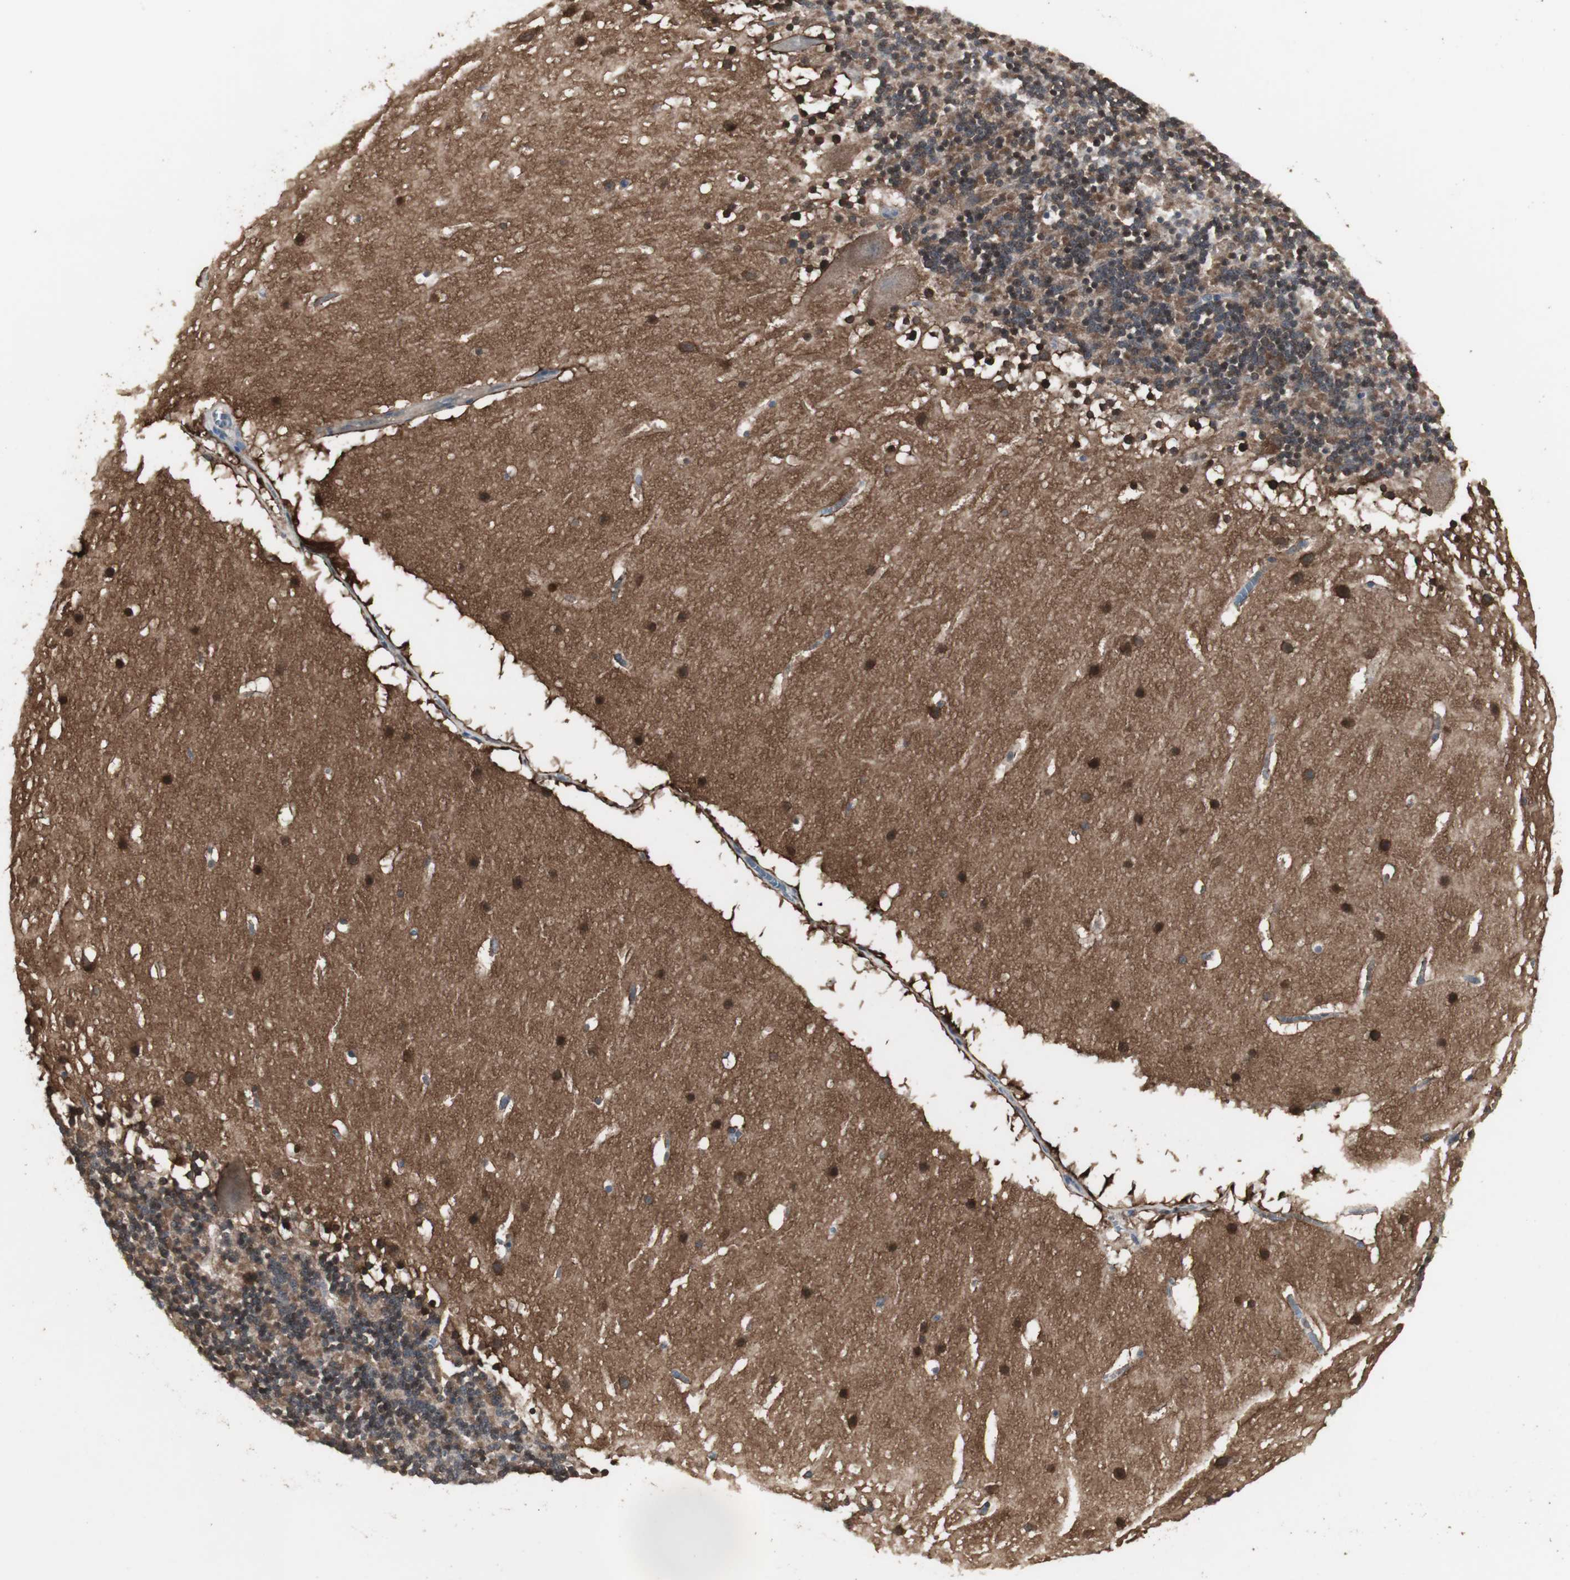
{"staining": {"intensity": "moderate", "quantity": "25%-75%", "location": "cytoplasmic/membranous"}, "tissue": "cerebellum", "cell_type": "Cells in granular layer", "image_type": "normal", "snomed": [{"axis": "morphology", "description": "Normal tissue, NOS"}, {"axis": "topography", "description": "Cerebellum"}], "caption": "This is an image of IHC staining of unremarkable cerebellum, which shows moderate expression in the cytoplasmic/membranous of cells in granular layer.", "gene": "HPRT1", "patient": {"sex": "male", "age": 45}}